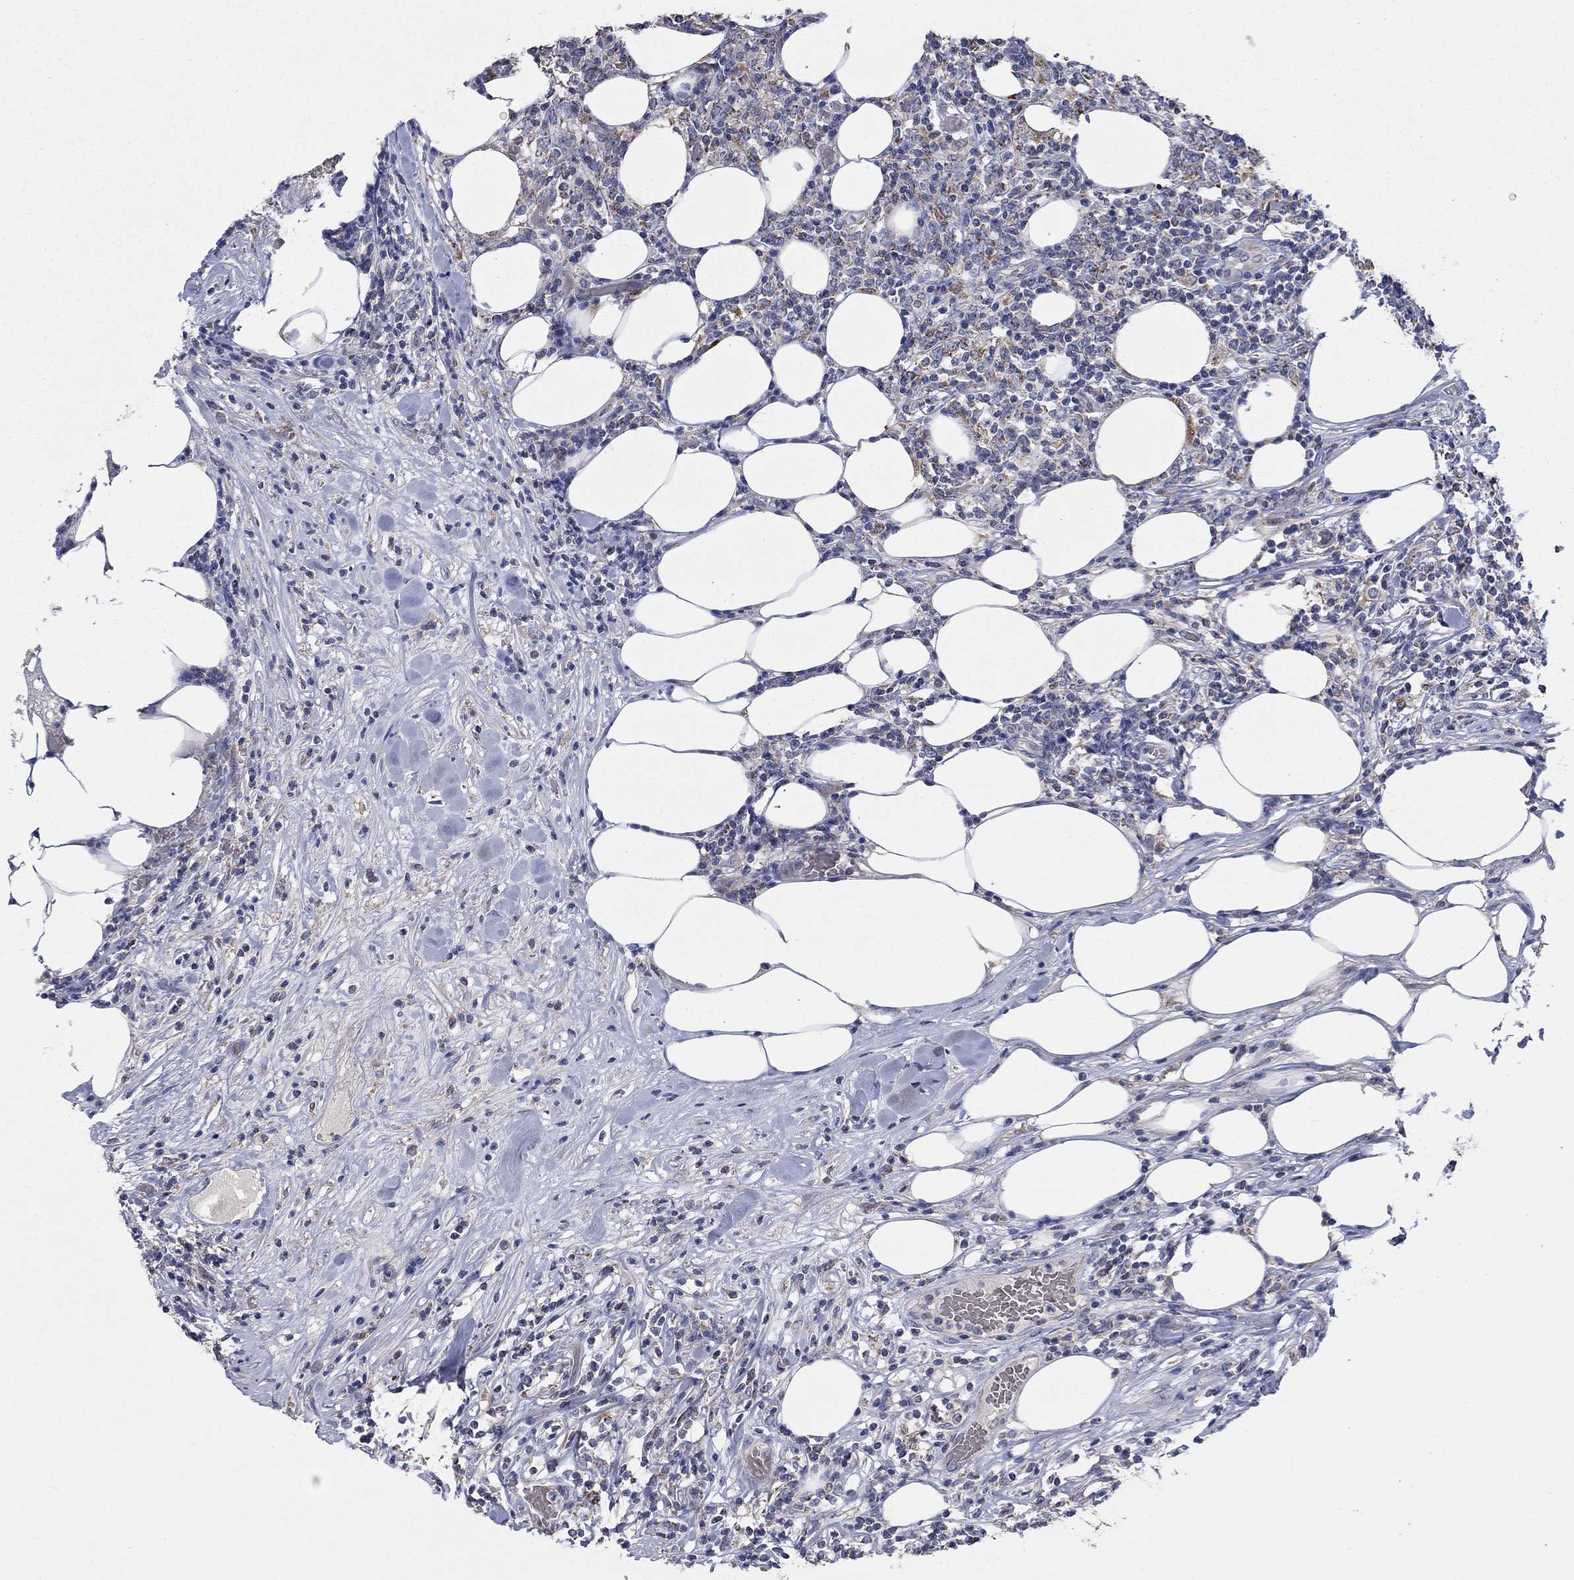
{"staining": {"intensity": "moderate", "quantity": "25%-75%", "location": "cytoplasmic/membranous"}, "tissue": "lymphoma", "cell_type": "Tumor cells", "image_type": "cancer", "snomed": [{"axis": "morphology", "description": "Malignant lymphoma, non-Hodgkin's type, High grade"}, {"axis": "topography", "description": "Lymph node"}], "caption": "High-power microscopy captured an IHC image of lymphoma, revealing moderate cytoplasmic/membranous expression in approximately 25%-75% of tumor cells.", "gene": "UGT8", "patient": {"sex": "female", "age": 84}}